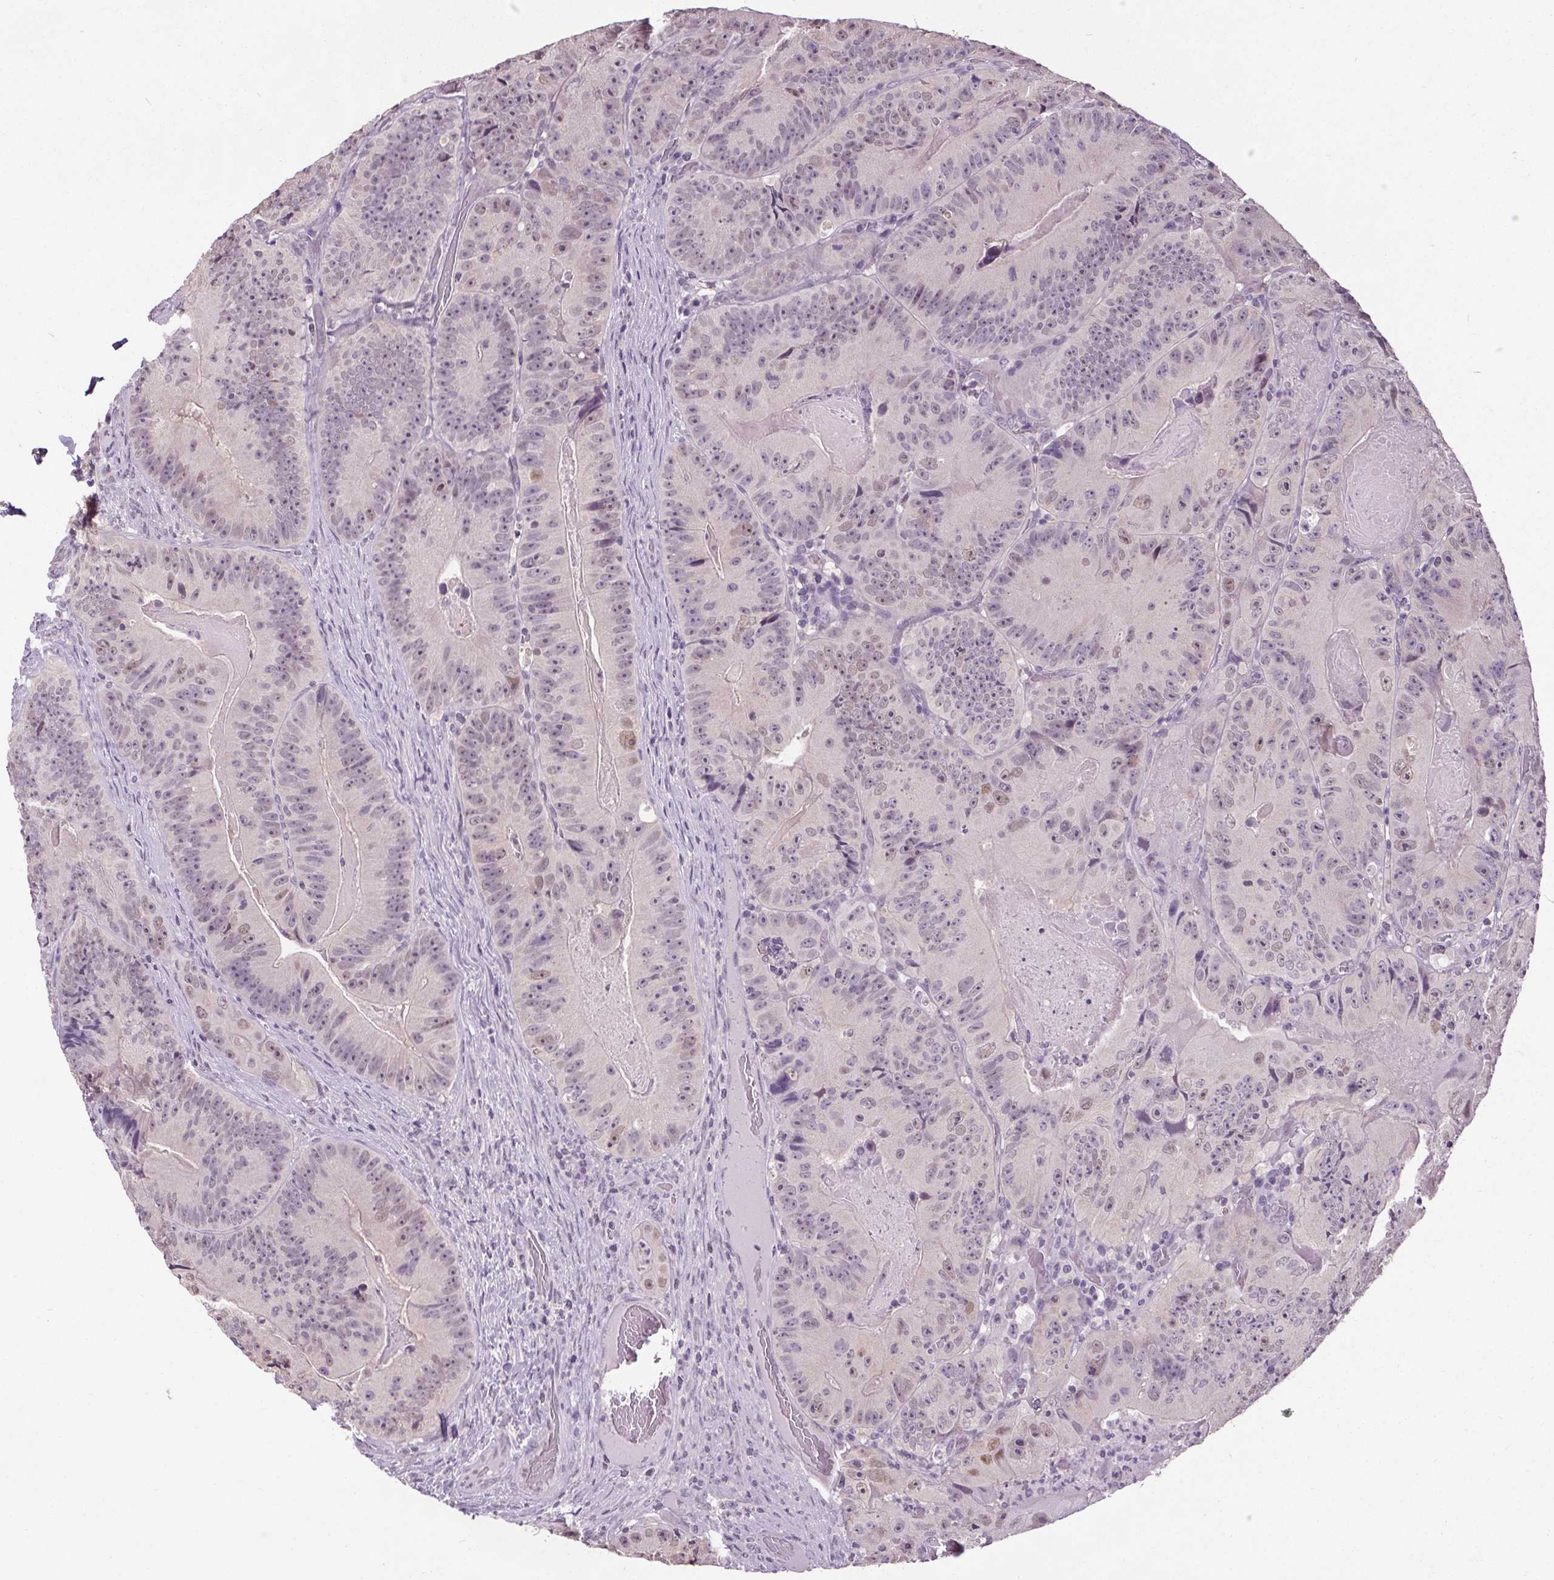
{"staining": {"intensity": "weak", "quantity": "<25%", "location": "nuclear"}, "tissue": "colorectal cancer", "cell_type": "Tumor cells", "image_type": "cancer", "snomed": [{"axis": "morphology", "description": "Adenocarcinoma, NOS"}, {"axis": "topography", "description": "Colon"}], "caption": "IHC of colorectal cancer demonstrates no staining in tumor cells.", "gene": "SLC2A9", "patient": {"sex": "female", "age": 86}}